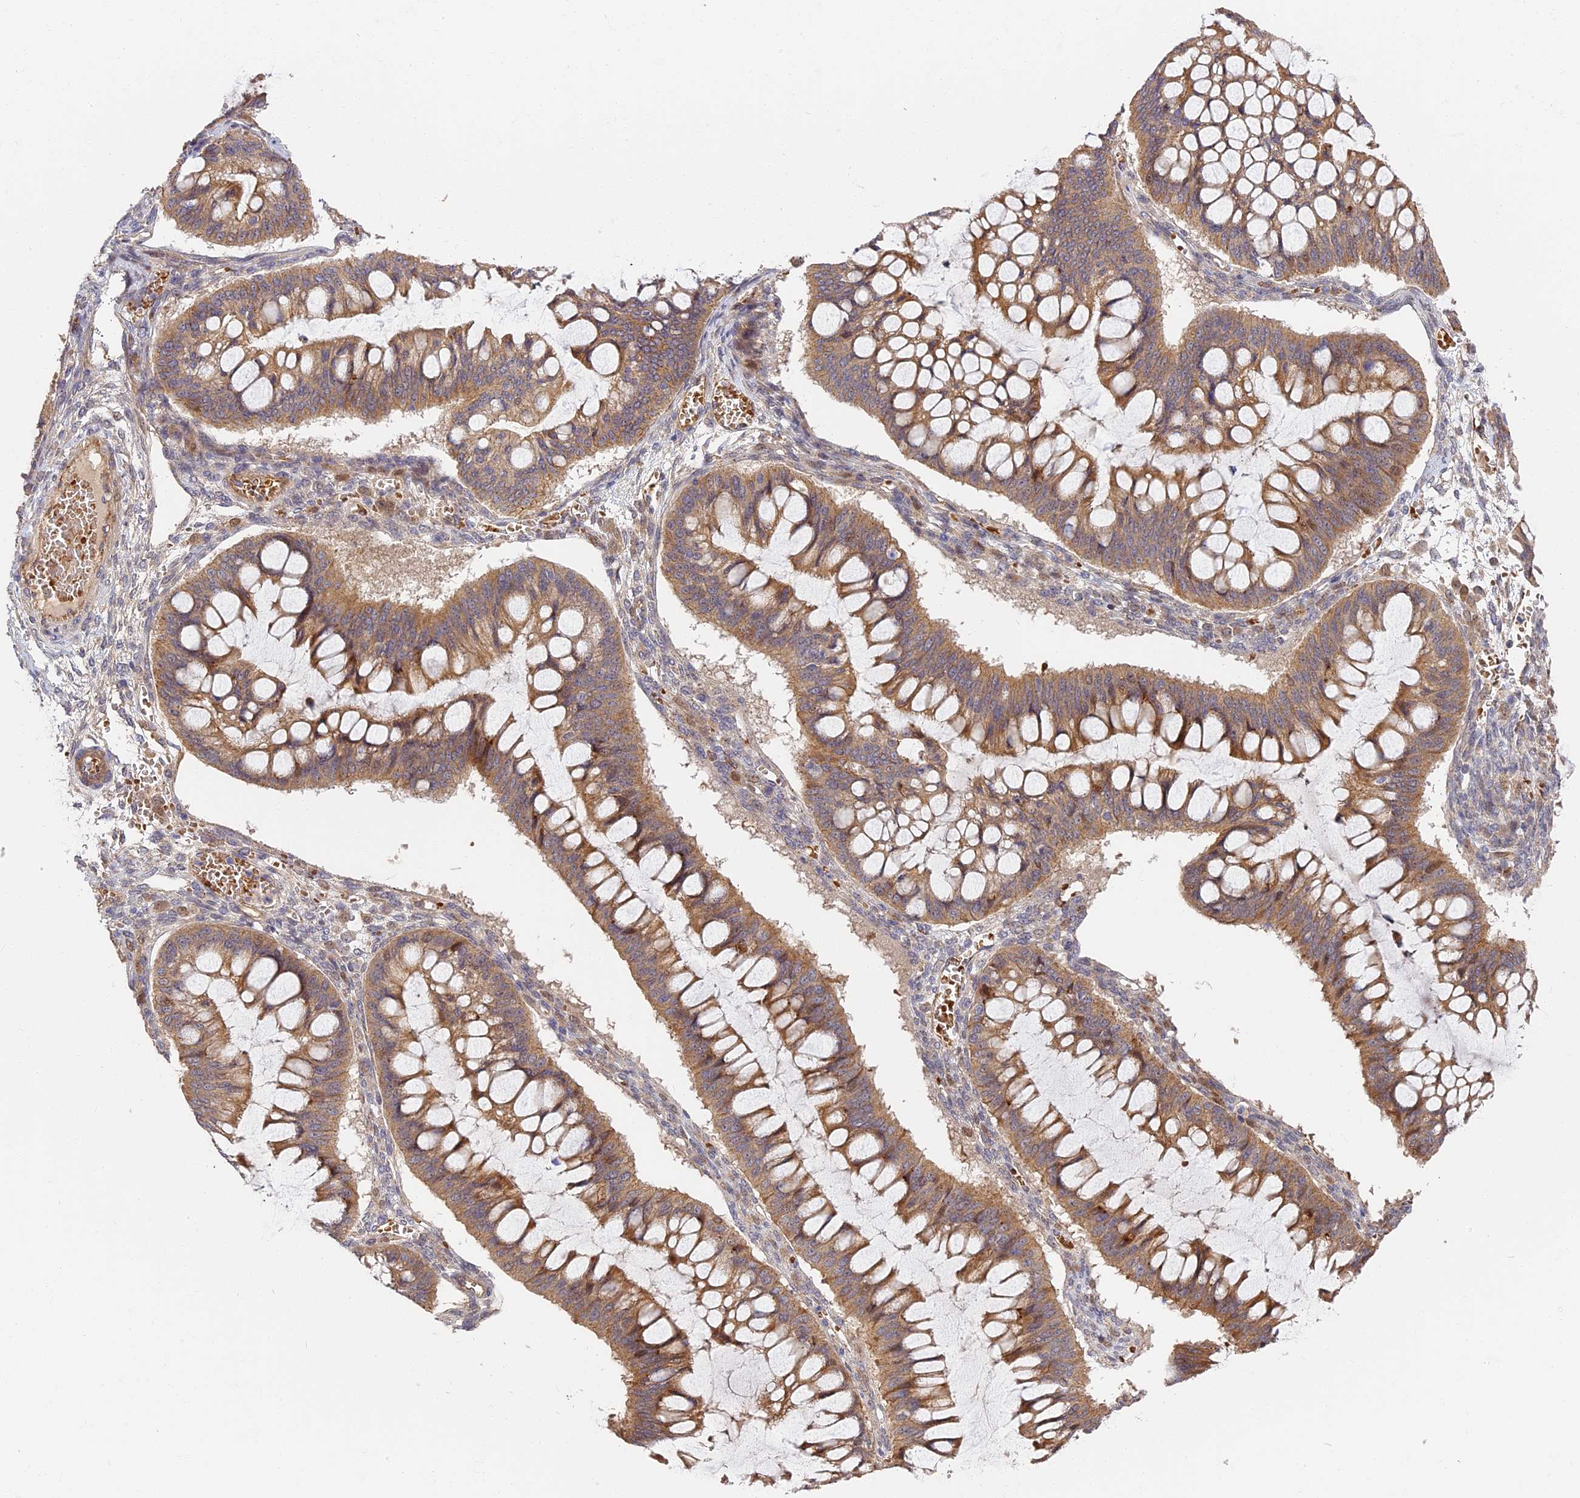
{"staining": {"intensity": "moderate", "quantity": ">75%", "location": "cytoplasmic/membranous"}, "tissue": "ovarian cancer", "cell_type": "Tumor cells", "image_type": "cancer", "snomed": [{"axis": "morphology", "description": "Cystadenocarcinoma, mucinous, NOS"}, {"axis": "topography", "description": "Ovary"}], "caption": "Ovarian mucinous cystadenocarcinoma stained for a protein (brown) shows moderate cytoplasmic/membranous positive positivity in approximately >75% of tumor cells.", "gene": "MISP3", "patient": {"sex": "female", "age": 73}}